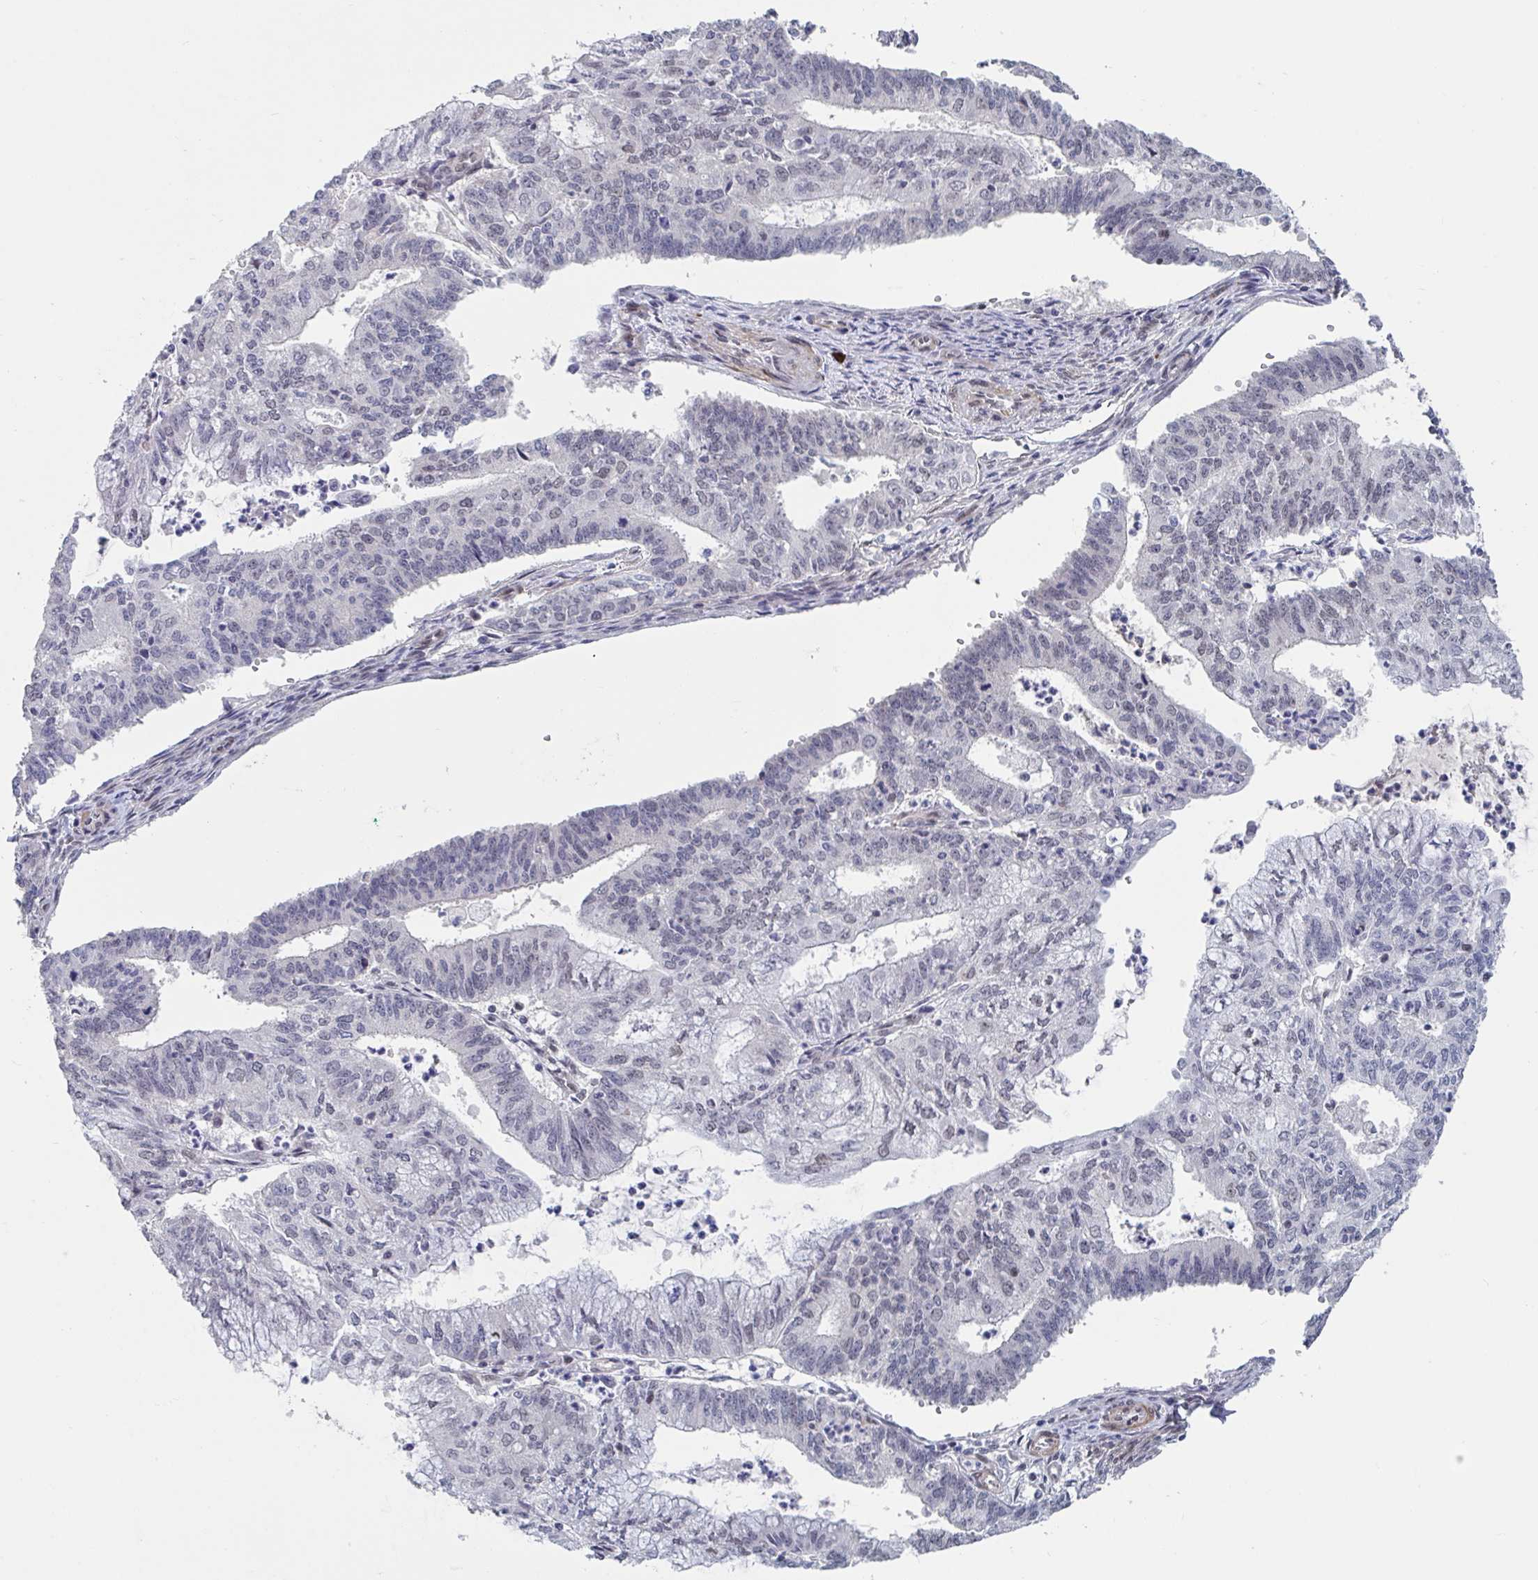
{"staining": {"intensity": "weak", "quantity": "<25%", "location": "nuclear"}, "tissue": "endometrial cancer", "cell_type": "Tumor cells", "image_type": "cancer", "snomed": [{"axis": "morphology", "description": "Adenocarcinoma, NOS"}, {"axis": "topography", "description": "Endometrium"}], "caption": "DAB (3,3'-diaminobenzidine) immunohistochemical staining of human endometrial cancer (adenocarcinoma) reveals no significant positivity in tumor cells. The staining was performed using DAB to visualize the protein expression in brown, while the nuclei were stained in blue with hematoxylin (Magnification: 20x).", "gene": "BCL7B", "patient": {"sex": "female", "age": 61}}